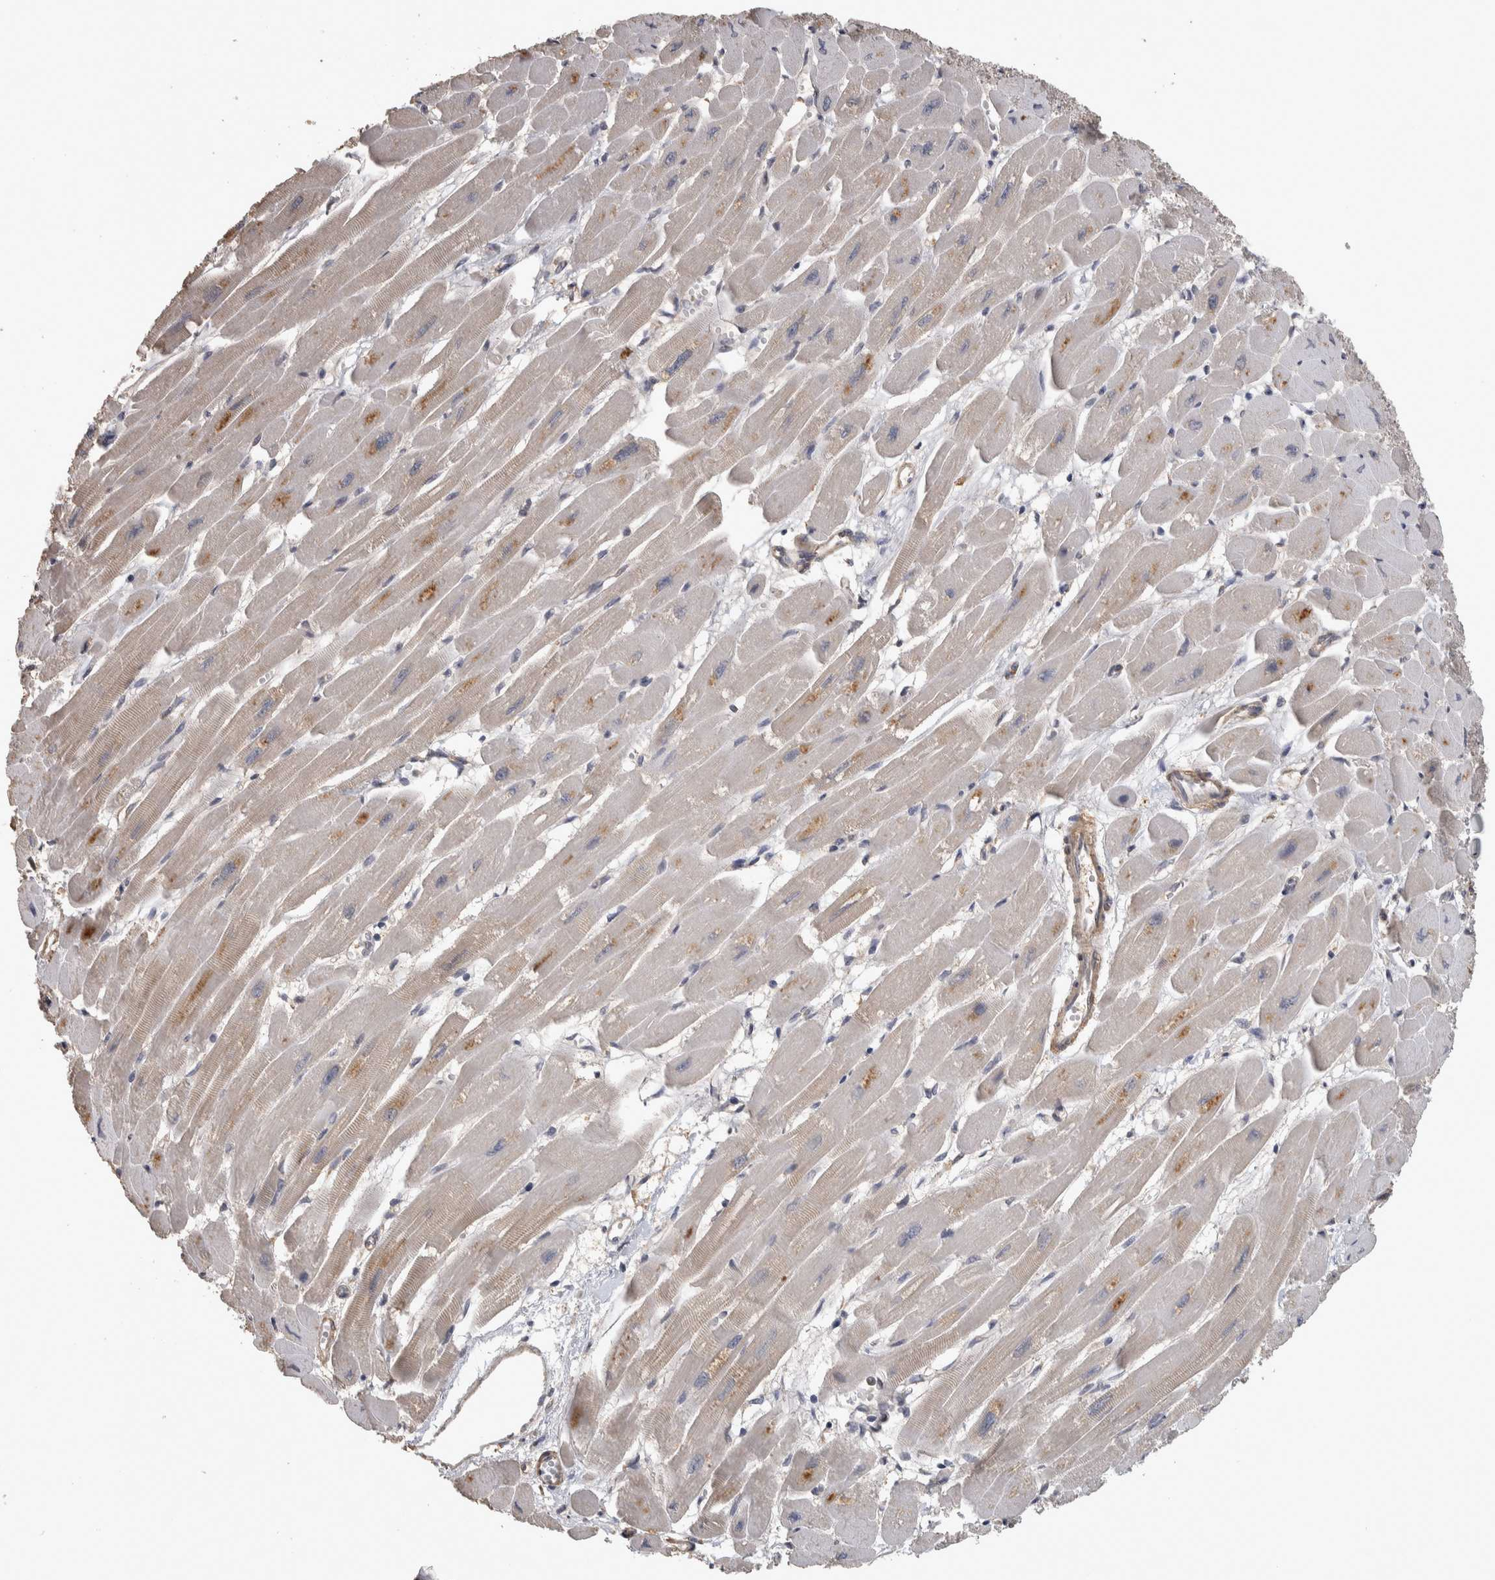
{"staining": {"intensity": "moderate", "quantity": "<25%", "location": "cytoplasmic/membranous"}, "tissue": "heart muscle", "cell_type": "Cardiomyocytes", "image_type": "normal", "snomed": [{"axis": "morphology", "description": "Normal tissue, NOS"}, {"axis": "topography", "description": "Heart"}], "caption": "High-magnification brightfield microscopy of benign heart muscle stained with DAB (brown) and counterstained with hematoxylin (blue). cardiomyocytes exhibit moderate cytoplasmic/membranous positivity is identified in about<25% of cells.", "gene": "IFRD1", "patient": {"sex": "female", "age": 54}}